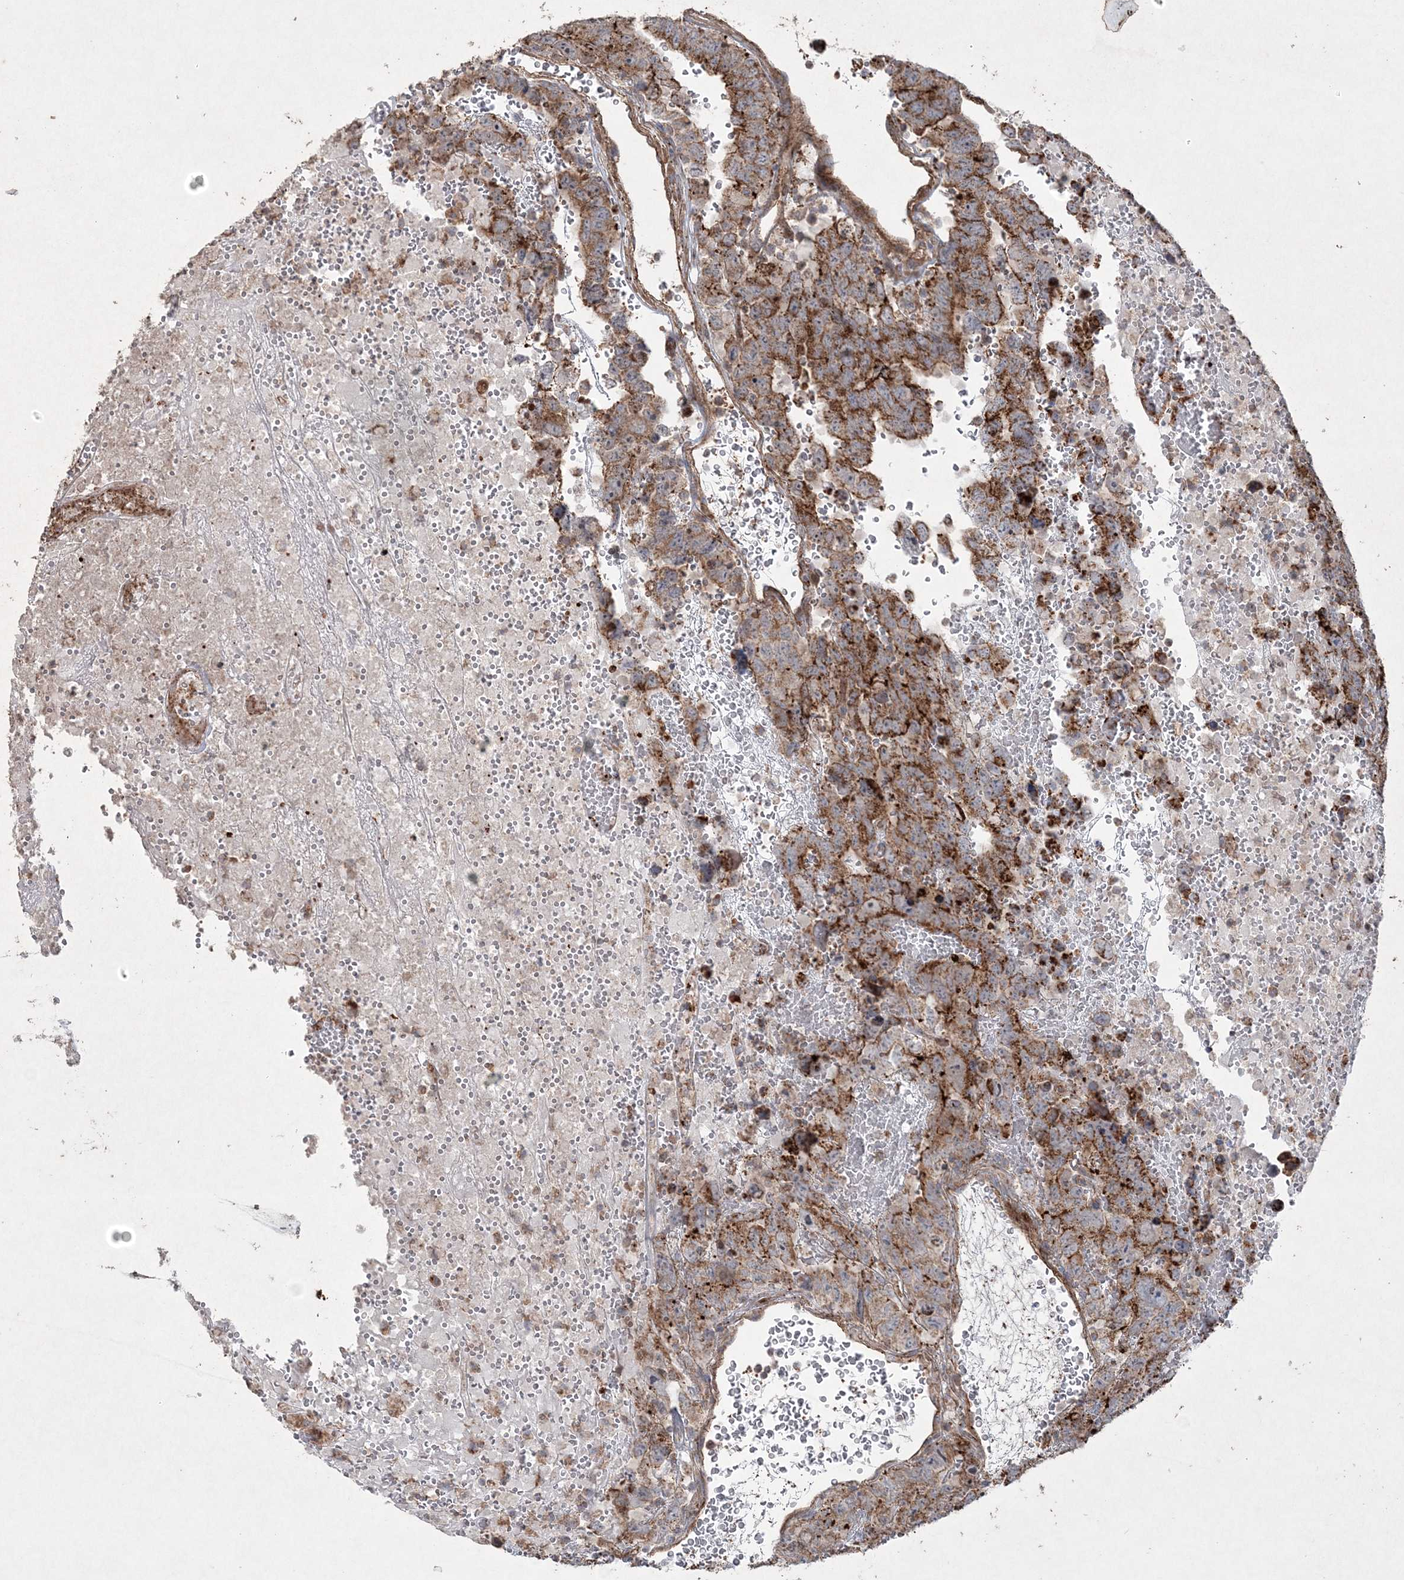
{"staining": {"intensity": "strong", "quantity": ">75%", "location": "cytoplasmic/membranous"}, "tissue": "testis cancer", "cell_type": "Tumor cells", "image_type": "cancer", "snomed": [{"axis": "morphology", "description": "Carcinoma, Embryonal, NOS"}, {"axis": "topography", "description": "Testis"}], "caption": "Protein expression analysis of testis embryonal carcinoma demonstrates strong cytoplasmic/membranous staining in about >75% of tumor cells.", "gene": "TTC7A", "patient": {"sex": "male", "age": 45}}